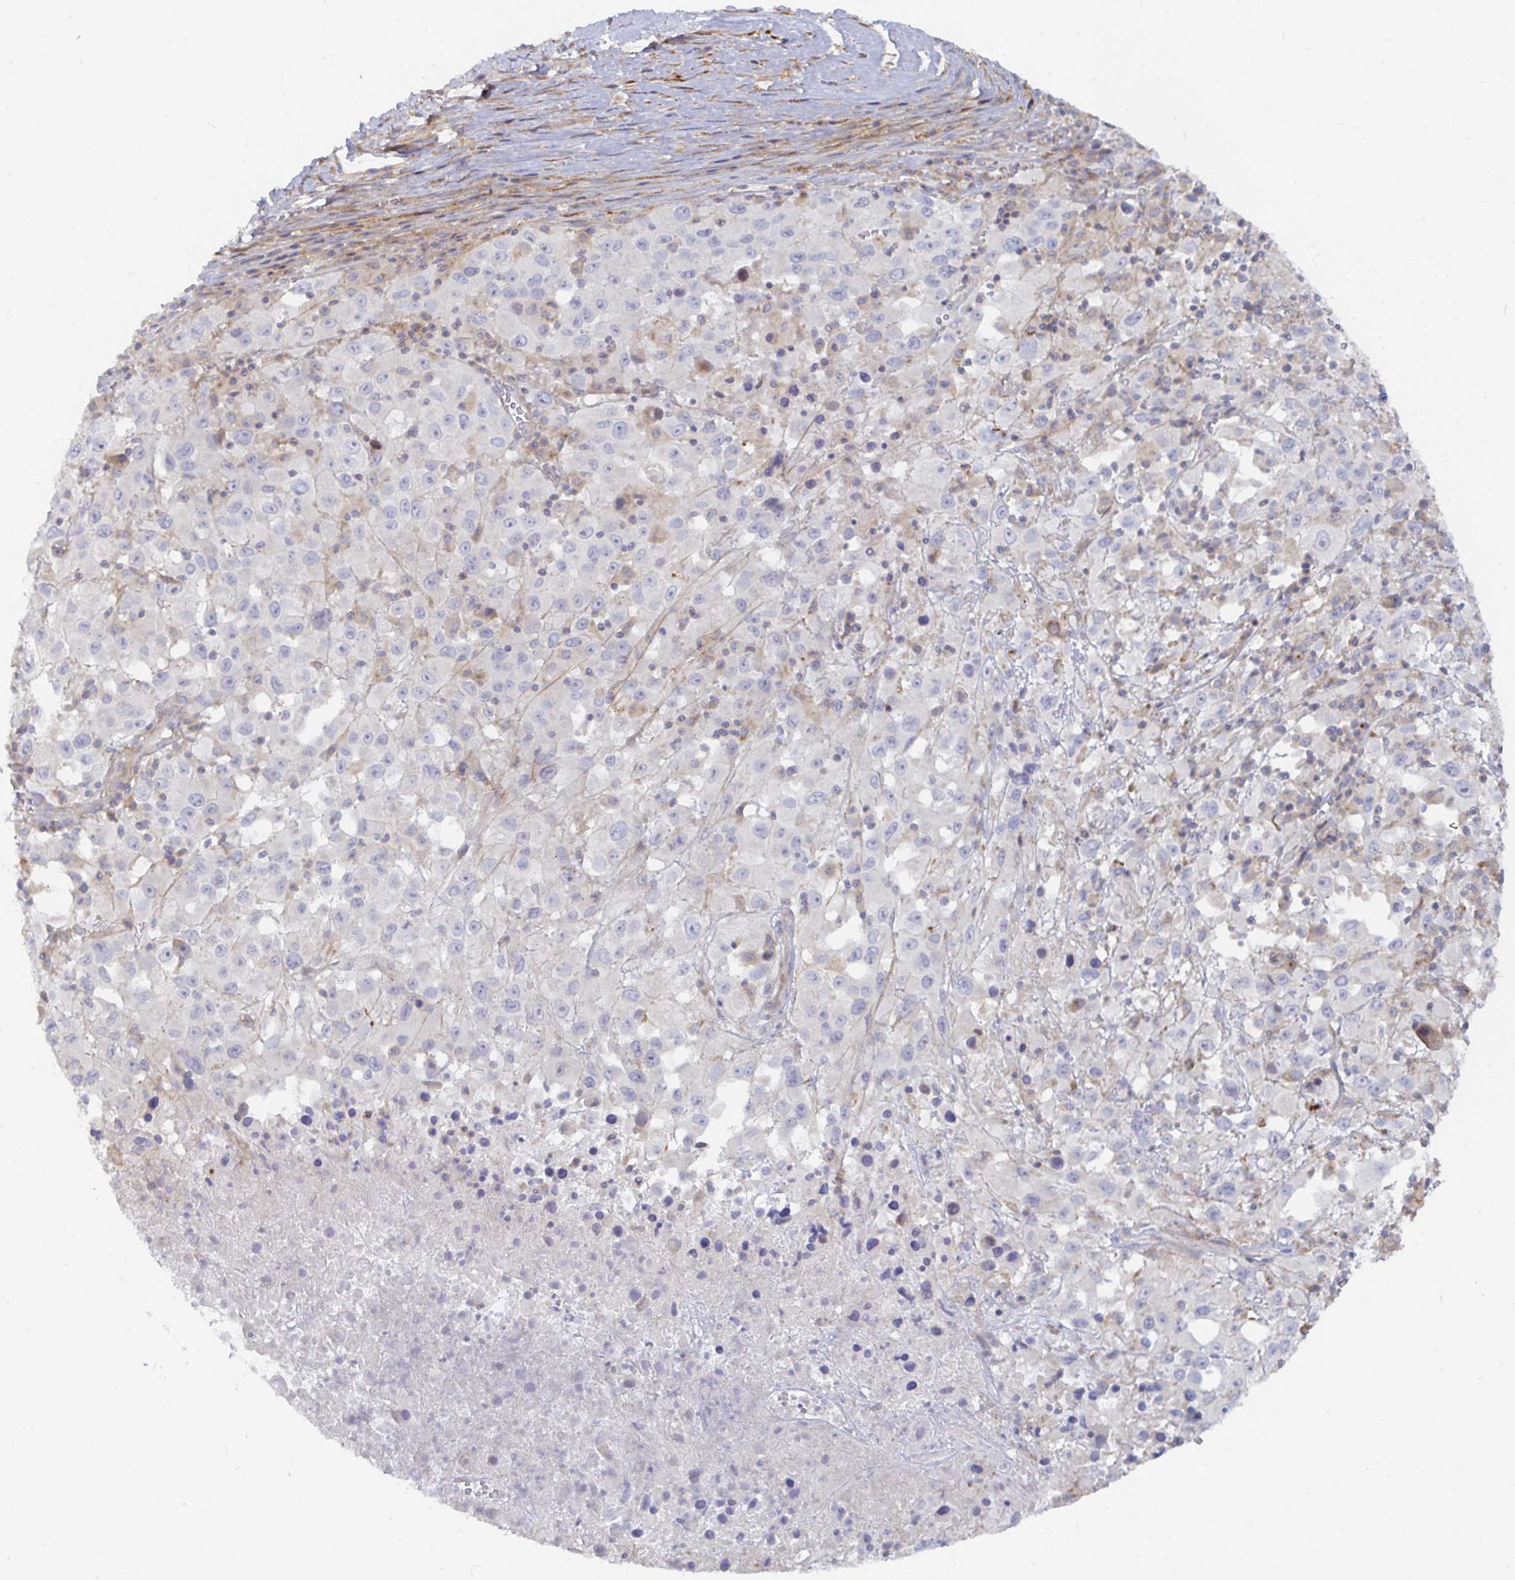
{"staining": {"intensity": "negative", "quantity": "none", "location": "none"}, "tissue": "melanoma", "cell_type": "Tumor cells", "image_type": "cancer", "snomed": [{"axis": "morphology", "description": "Malignant melanoma, Metastatic site"}, {"axis": "topography", "description": "Soft tissue"}], "caption": "DAB (3,3'-diaminobenzidine) immunohistochemical staining of melanoma reveals no significant positivity in tumor cells.", "gene": "SSH2", "patient": {"sex": "male", "age": 50}}